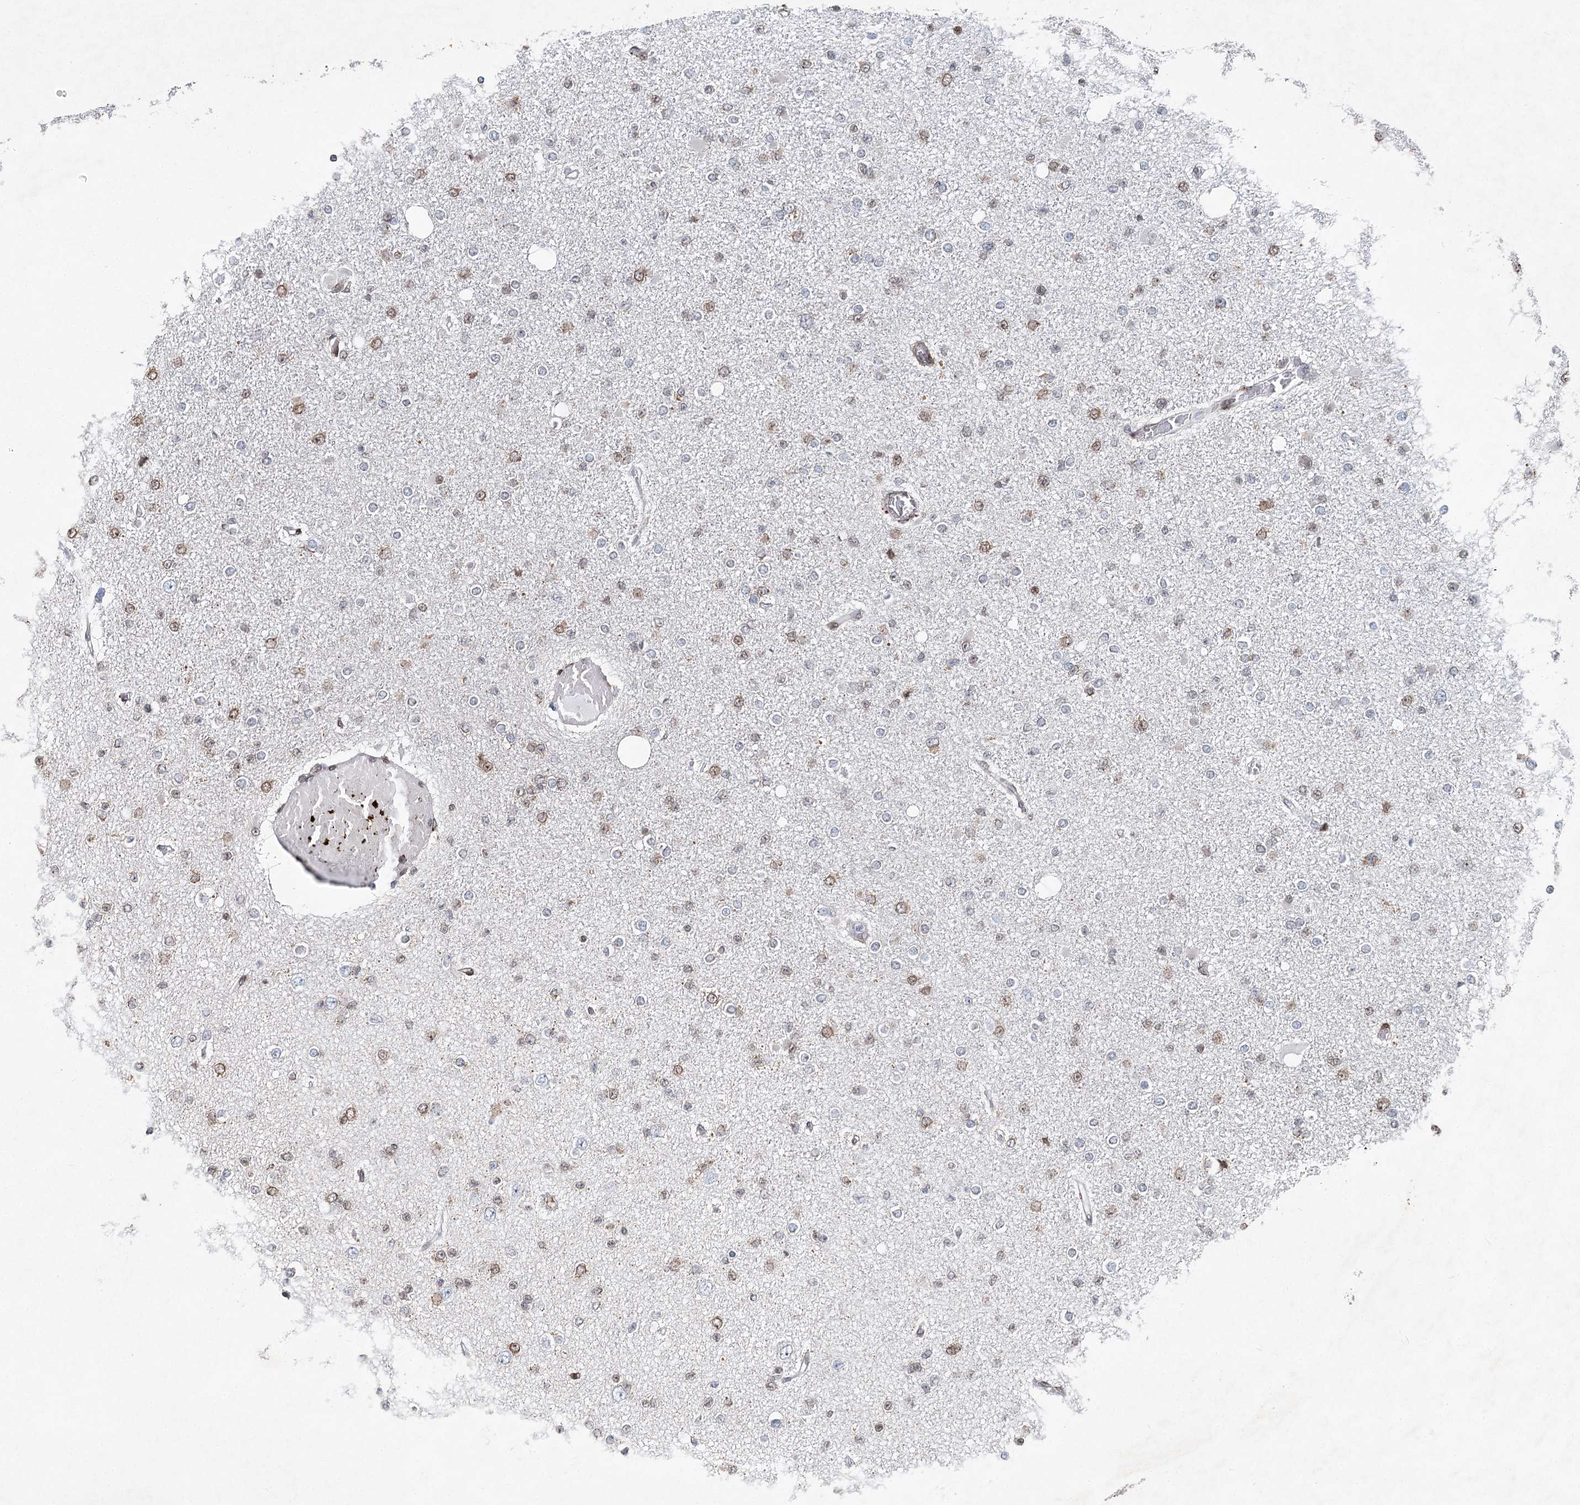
{"staining": {"intensity": "weak", "quantity": "25%-75%", "location": "nuclear"}, "tissue": "glioma", "cell_type": "Tumor cells", "image_type": "cancer", "snomed": [{"axis": "morphology", "description": "Glioma, malignant, Low grade"}, {"axis": "topography", "description": "Brain"}], "caption": "Glioma stained with a brown dye displays weak nuclear positive staining in about 25%-75% of tumor cells.", "gene": "FRMD4A", "patient": {"sex": "female", "age": 22}}